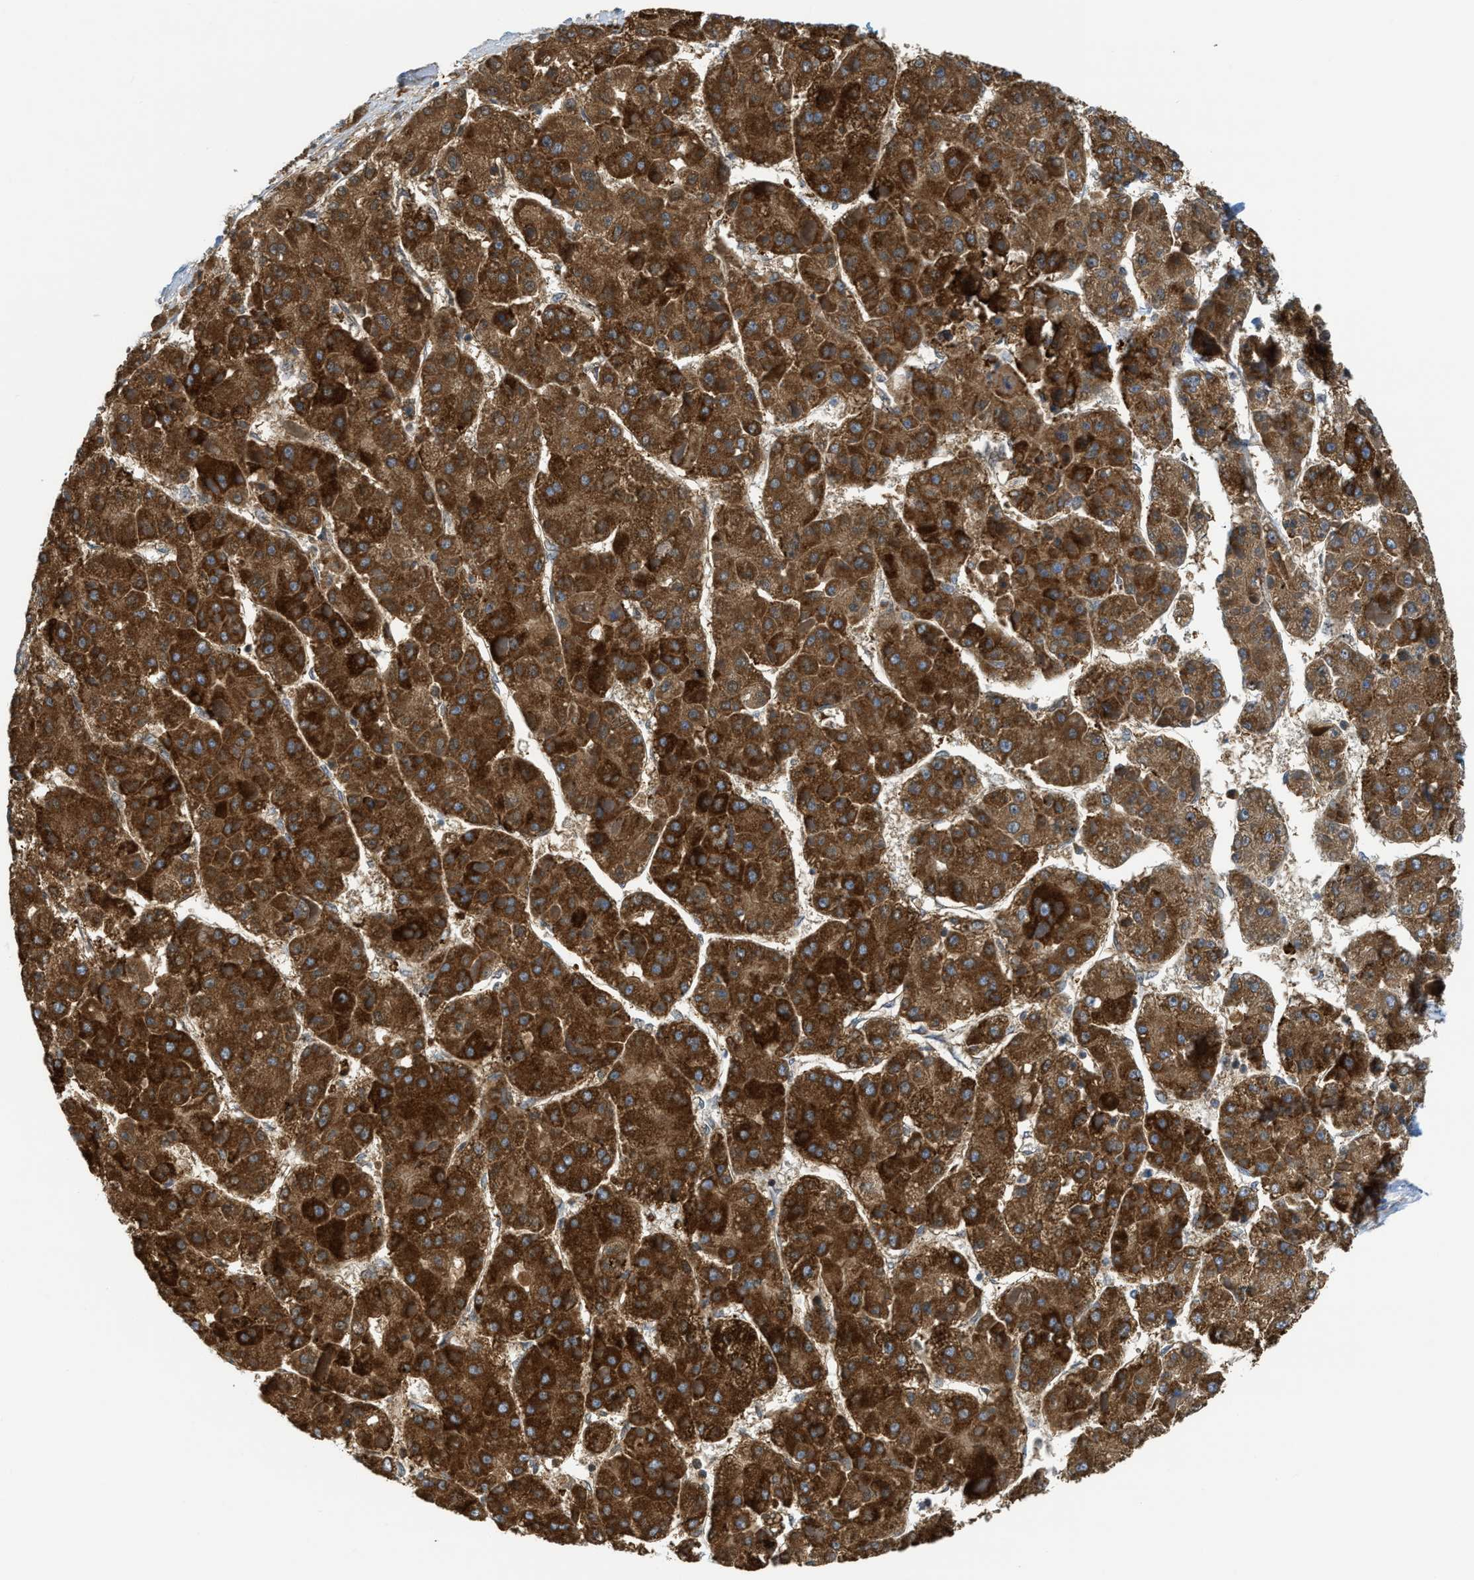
{"staining": {"intensity": "strong", "quantity": ">75%", "location": "cytoplasmic/membranous"}, "tissue": "liver cancer", "cell_type": "Tumor cells", "image_type": "cancer", "snomed": [{"axis": "morphology", "description": "Carcinoma, Hepatocellular, NOS"}, {"axis": "topography", "description": "Liver"}], "caption": "An immunohistochemistry micrograph of tumor tissue is shown. Protein staining in brown shows strong cytoplasmic/membranous positivity in liver cancer within tumor cells.", "gene": "GATD3", "patient": {"sex": "female", "age": 73}}